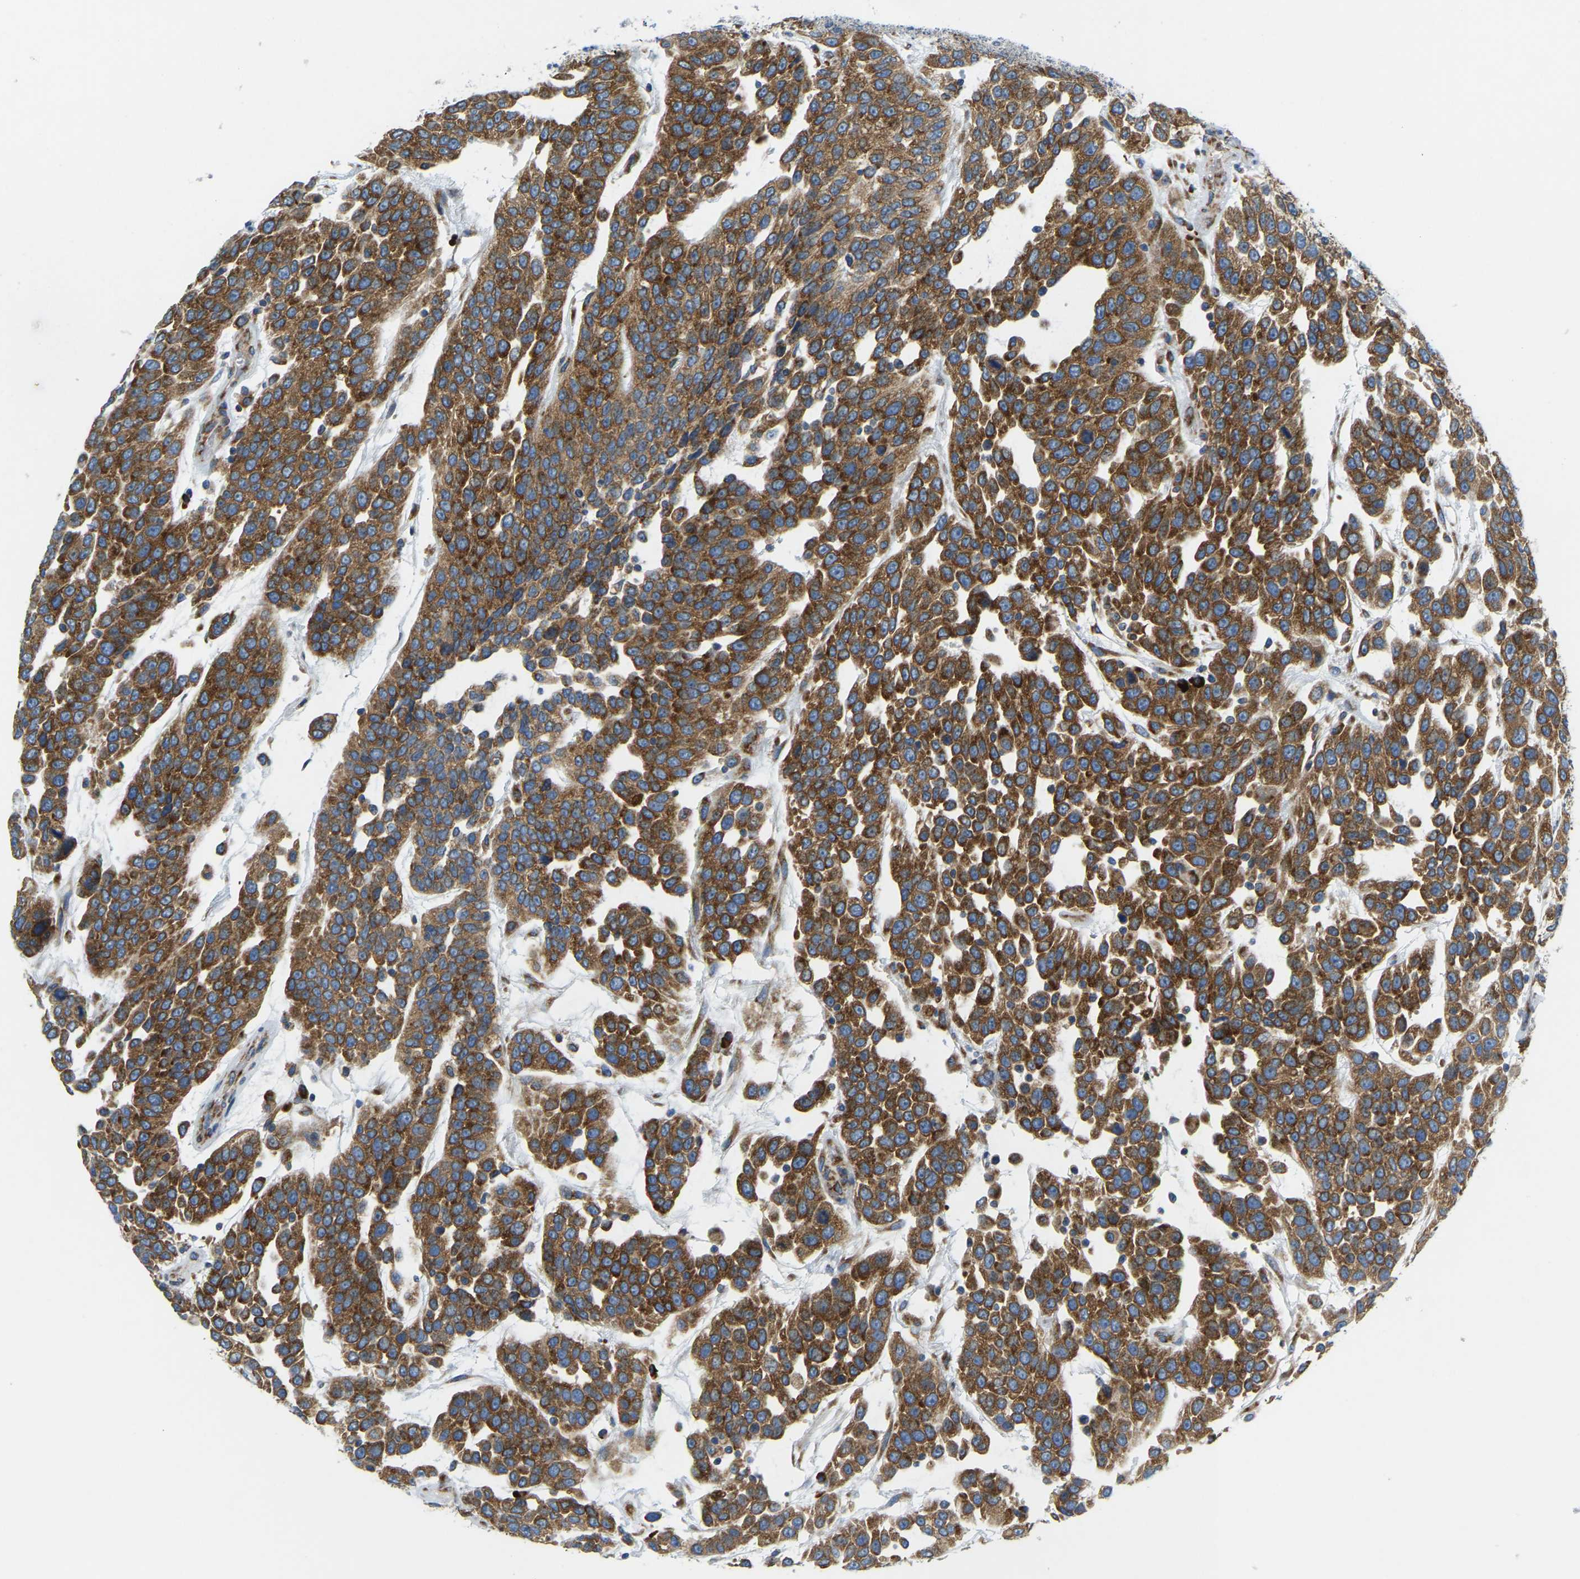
{"staining": {"intensity": "strong", "quantity": ">75%", "location": "cytoplasmic/membranous"}, "tissue": "urothelial cancer", "cell_type": "Tumor cells", "image_type": "cancer", "snomed": [{"axis": "morphology", "description": "Urothelial carcinoma, High grade"}, {"axis": "topography", "description": "Urinary bladder"}], "caption": "Immunohistochemical staining of human high-grade urothelial carcinoma reveals high levels of strong cytoplasmic/membranous protein positivity in approximately >75% of tumor cells. (DAB IHC, brown staining for protein, blue staining for nuclei).", "gene": "SND1", "patient": {"sex": "female", "age": 80}}